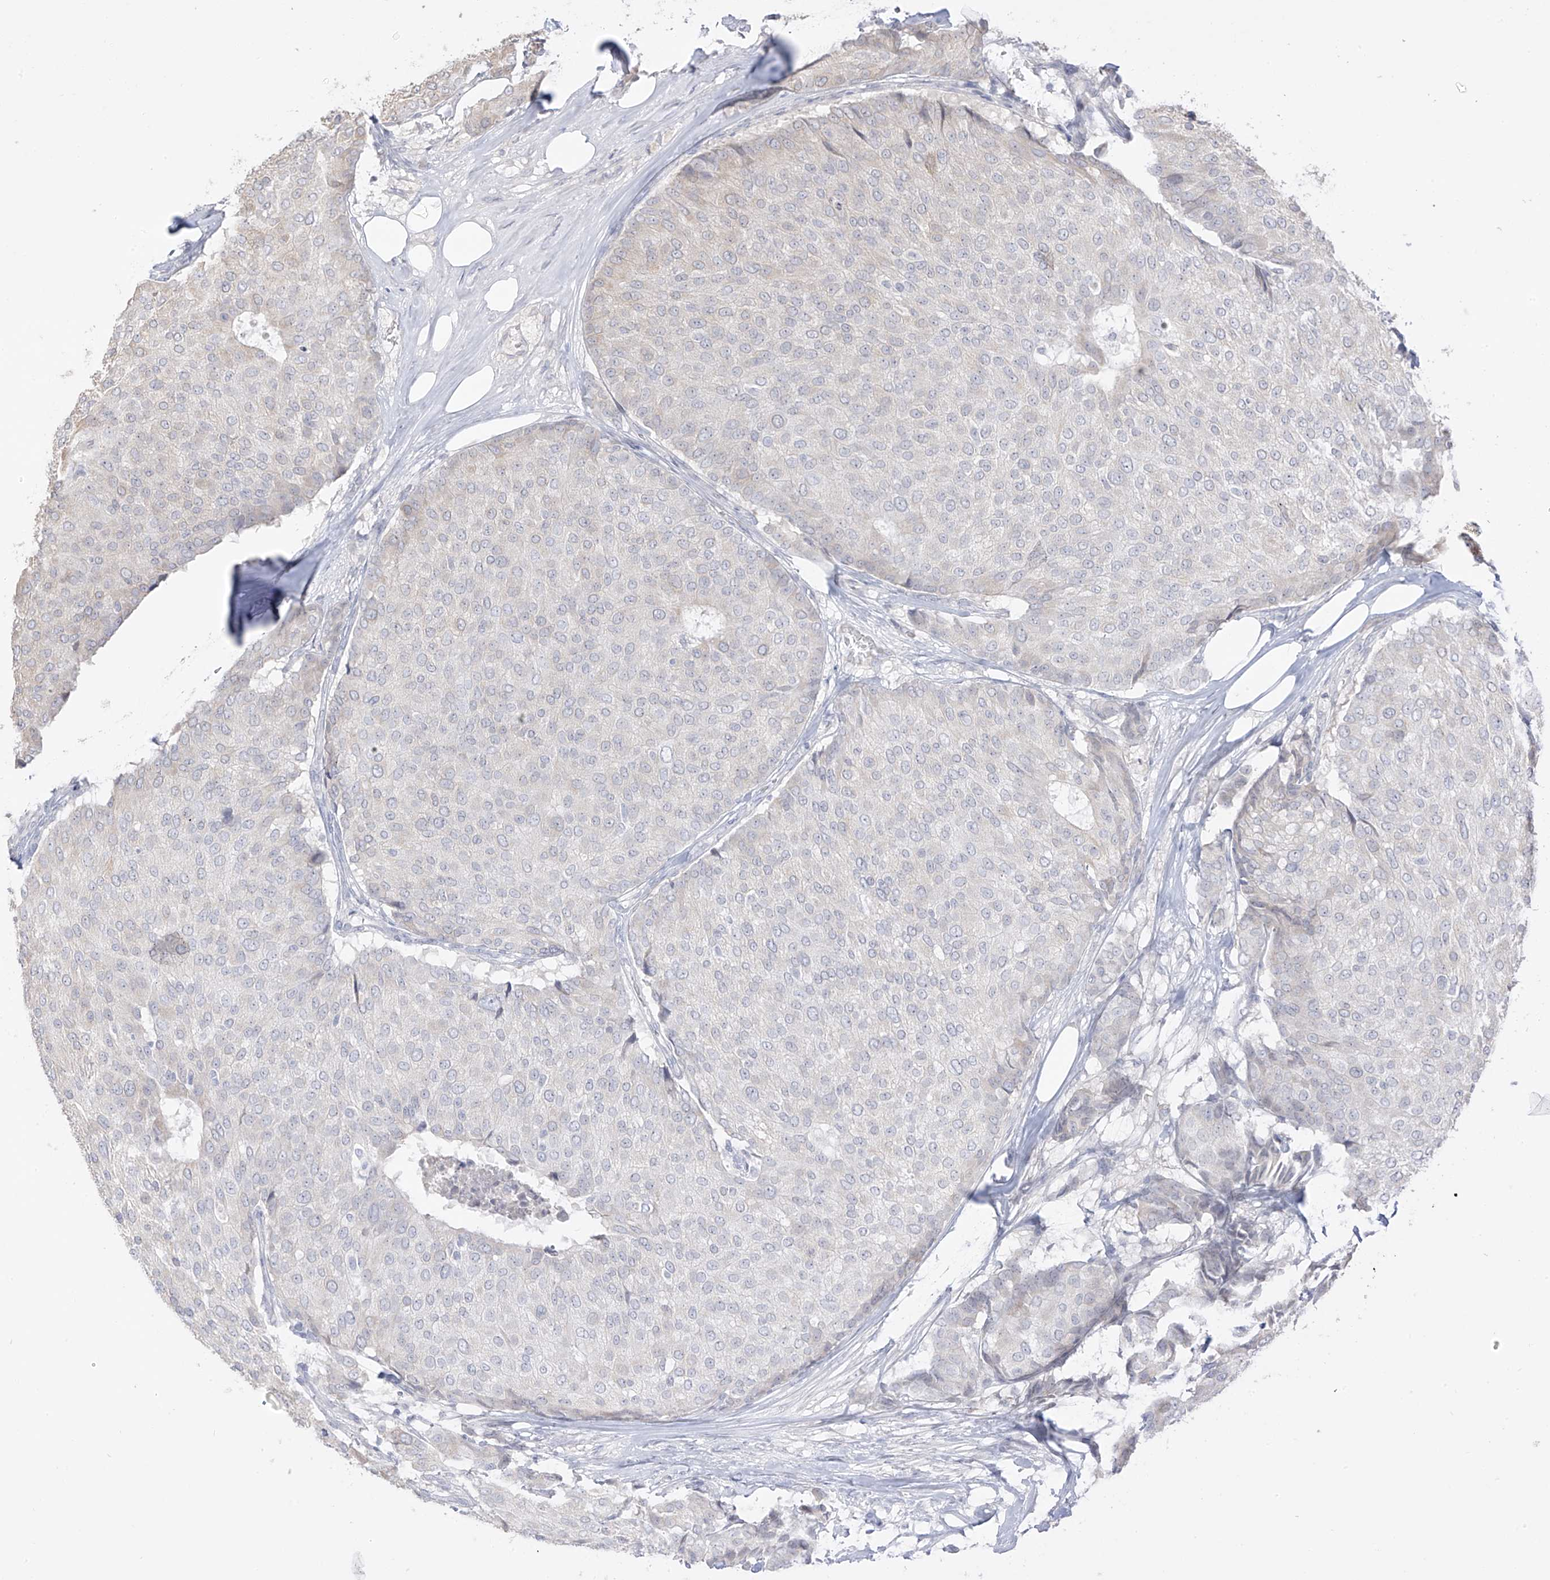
{"staining": {"intensity": "negative", "quantity": "none", "location": "none"}, "tissue": "breast cancer", "cell_type": "Tumor cells", "image_type": "cancer", "snomed": [{"axis": "morphology", "description": "Duct carcinoma"}, {"axis": "topography", "description": "Breast"}], "caption": "Protein analysis of breast cancer (intraductal carcinoma) reveals no significant staining in tumor cells.", "gene": "DCDC2", "patient": {"sex": "female", "age": 75}}